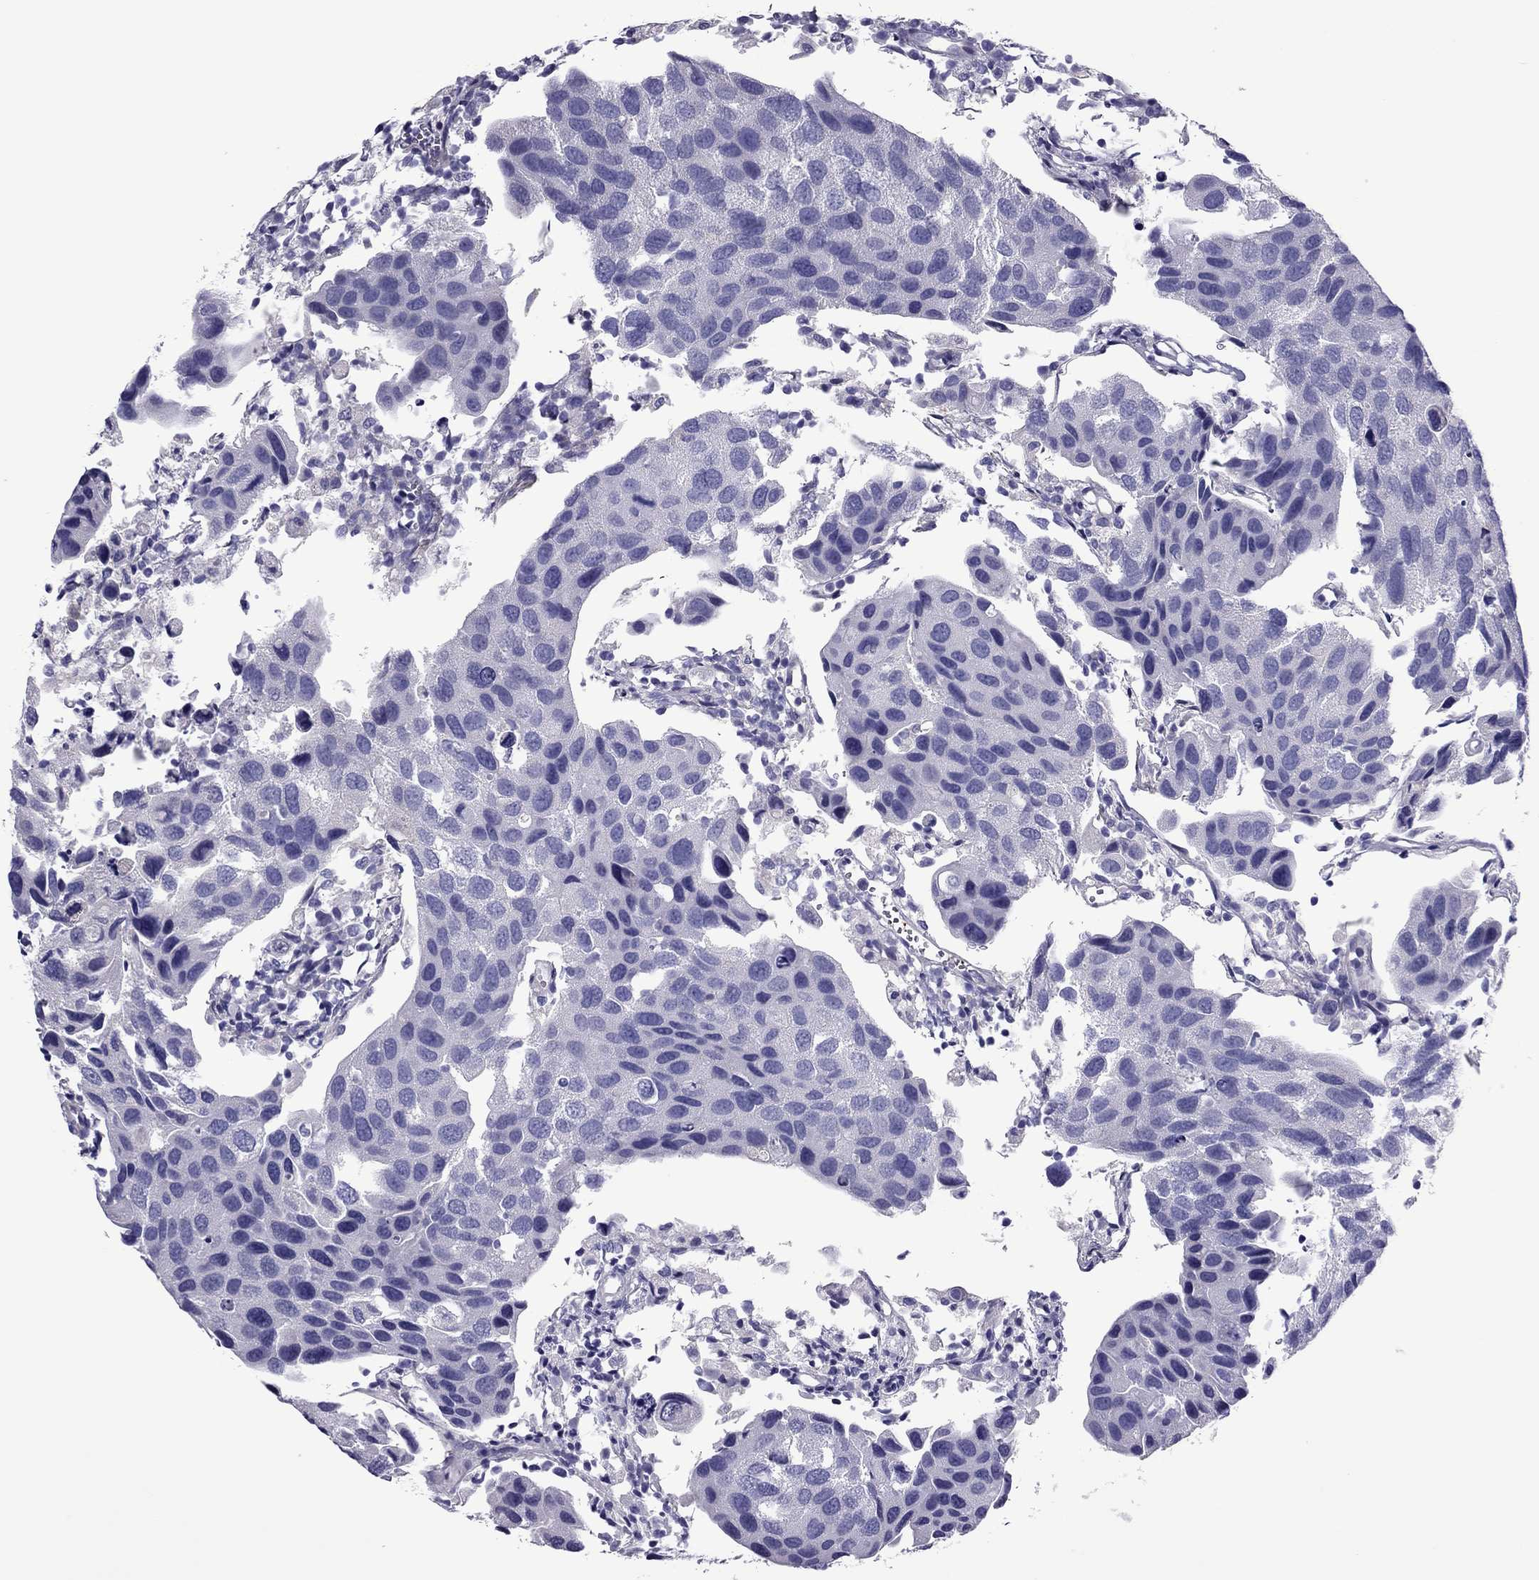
{"staining": {"intensity": "negative", "quantity": "none", "location": "none"}, "tissue": "urothelial cancer", "cell_type": "Tumor cells", "image_type": "cancer", "snomed": [{"axis": "morphology", "description": "Urothelial carcinoma, High grade"}, {"axis": "topography", "description": "Urinary bladder"}], "caption": "A high-resolution histopathology image shows immunohistochemistry staining of urothelial cancer, which reveals no significant positivity in tumor cells. (Stains: DAB (3,3'-diaminobenzidine) immunohistochemistry (IHC) with hematoxylin counter stain, Microscopy: brightfield microscopy at high magnification).", "gene": "SLC16A8", "patient": {"sex": "male", "age": 79}}